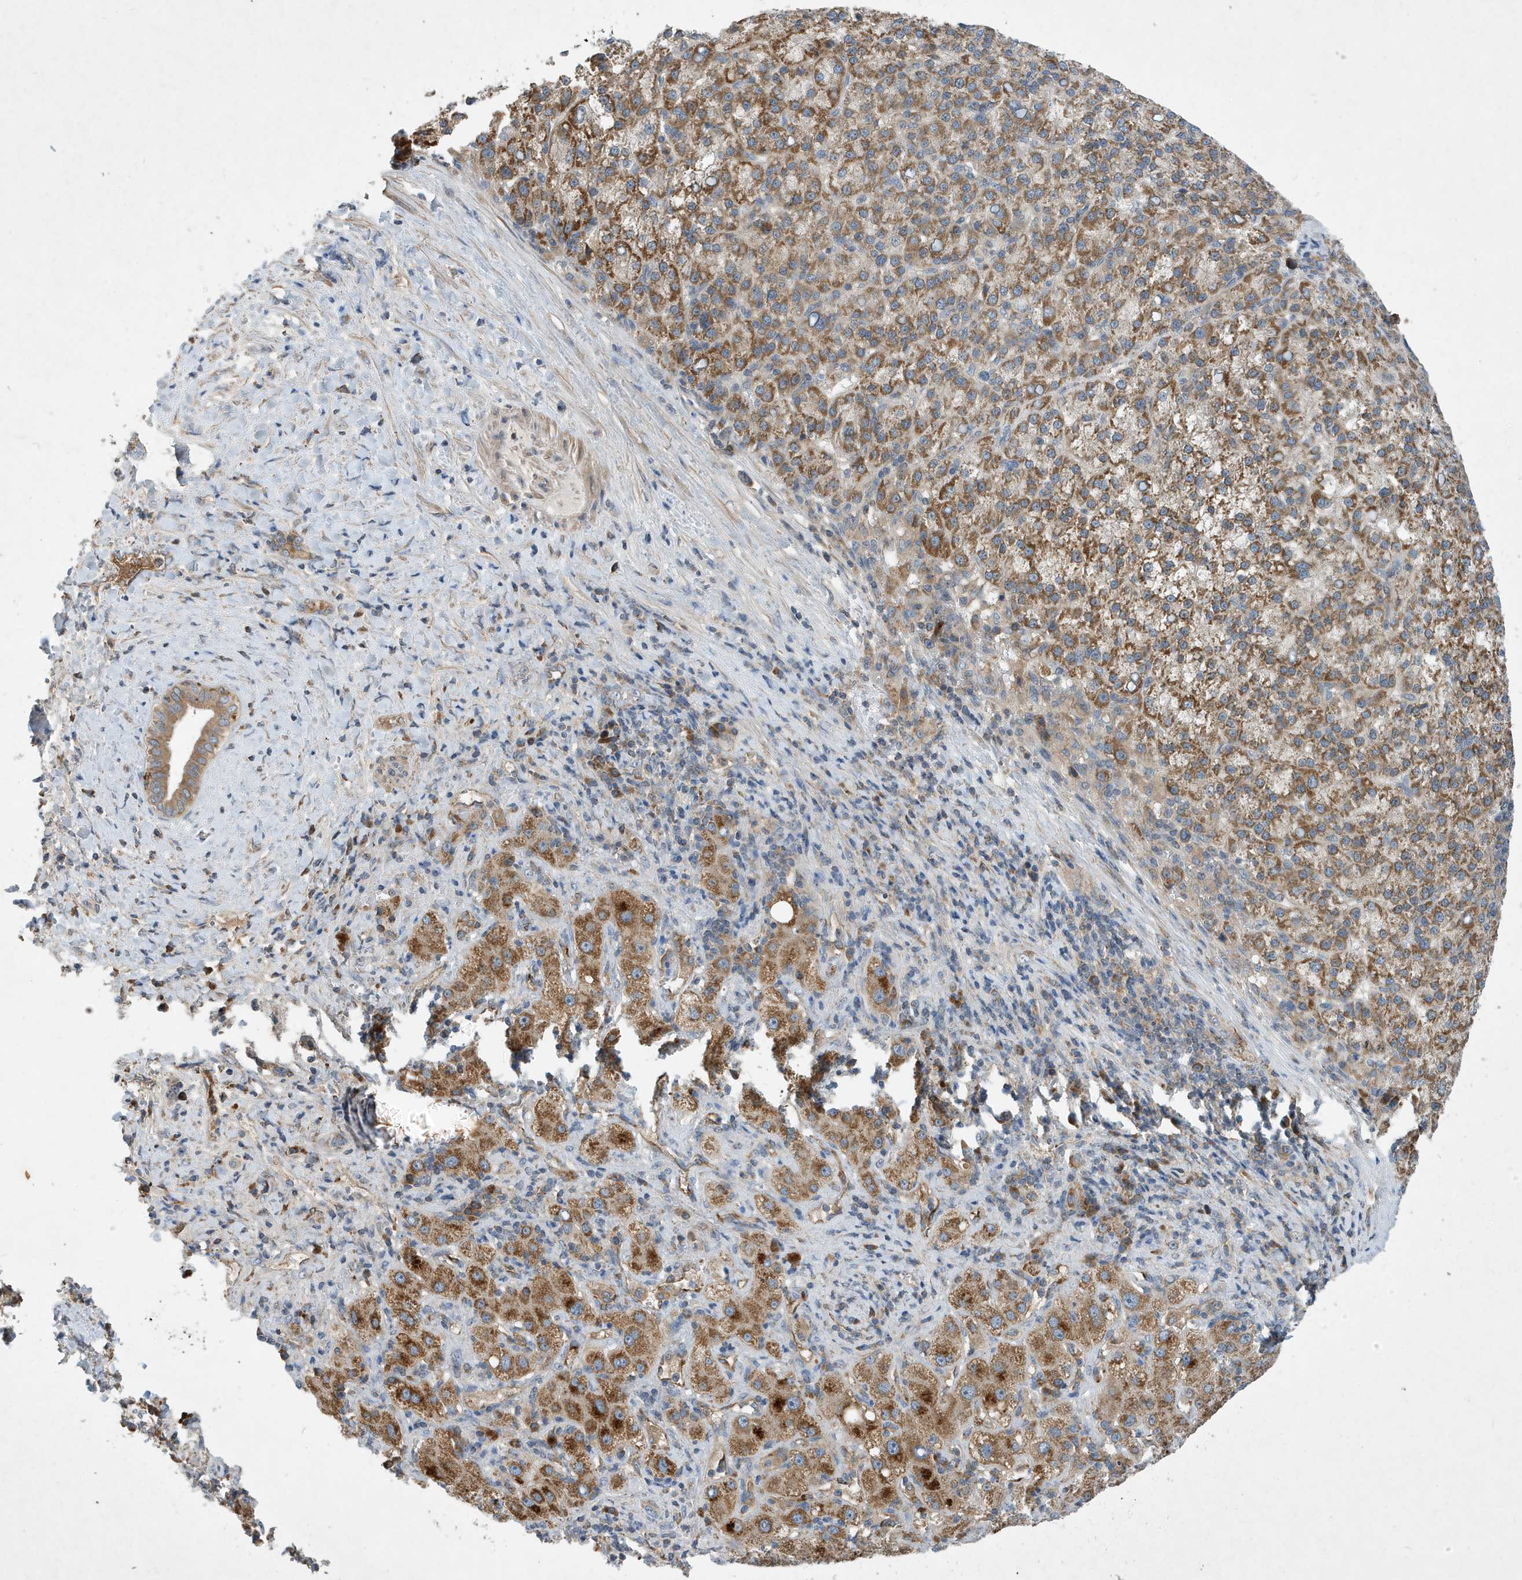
{"staining": {"intensity": "strong", "quantity": "25%-75%", "location": "cytoplasmic/membranous"}, "tissue": "liver cancer", "cell_type": "Tumor cells", "image_type": "cancer", "snomed": [{"axis": "morphology", "description": "Carcinoma, Hepatocellular, NOS"}, {"axis": "topography", "description": "Liver"}], "caption": "There is high levels of strong cytoplasmic/membranous staining in tumor cells of liver hepatocellular carcinoma, as demonstrated by immunohistochemical staining (brown color).", "gene": "STK19", "patient": {"sex": "female", "age": 58}}